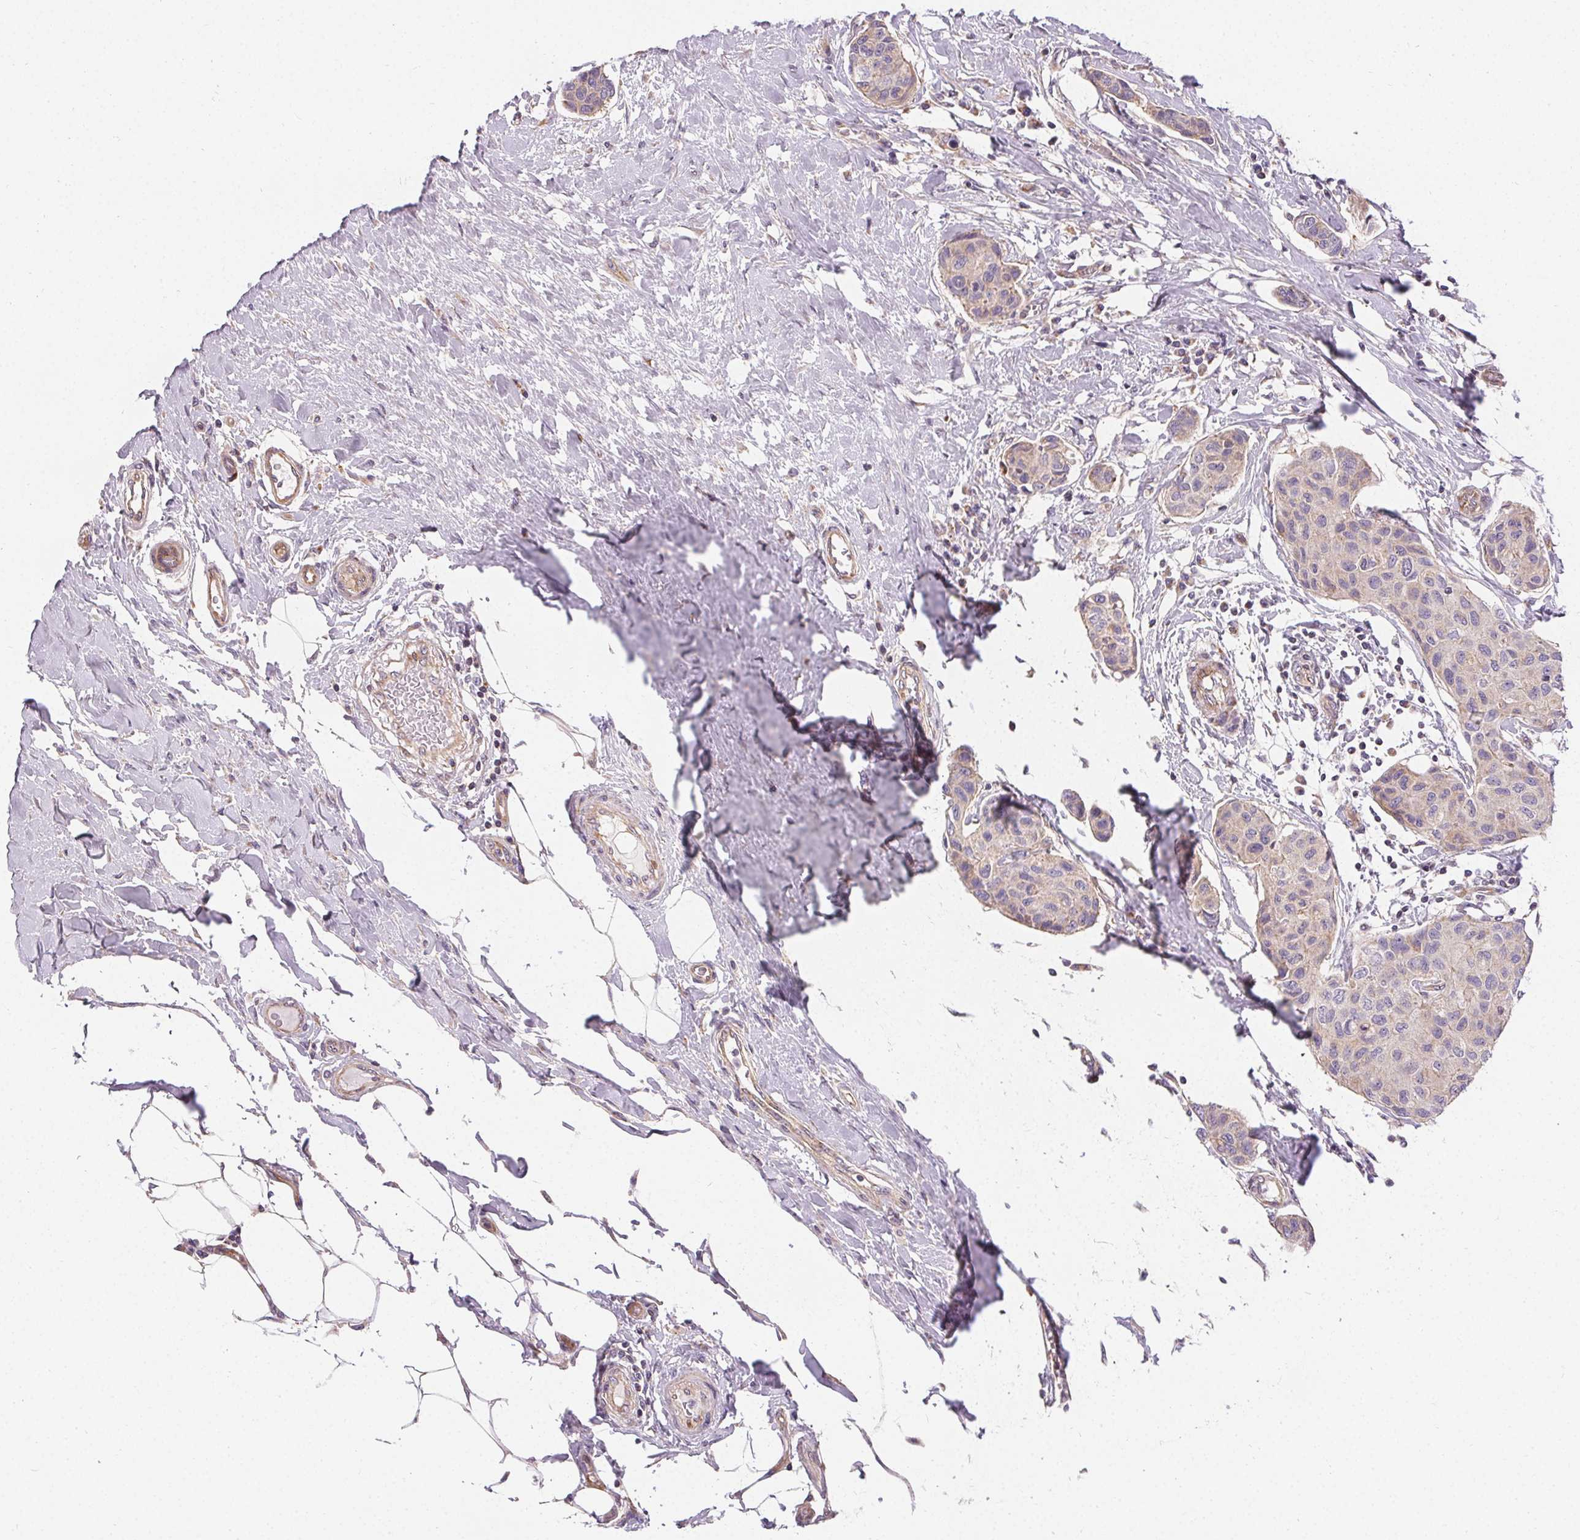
{"staining": {"intensity": "negative", "quantity": "none", "location": "none"}, "tissue": "breast cancer", "cell_type": "Tumor cells", "image_type": "cancer", "snomed": [{"axis": "morphology", "description": "Duct carcinoma"}, {"axis": "topography", "description": "Breast"}], "caption": "High magnification brightfield microscopy of breast infiltrating ductal carcinoma stained with DAB (3,3'-diaminobenzidine) (brown) and counterstained with hematoxylin (blue): tumor cells show no significant expression.", "gene": "APLP1", "patient": {"sex": "female", "age": 80}}